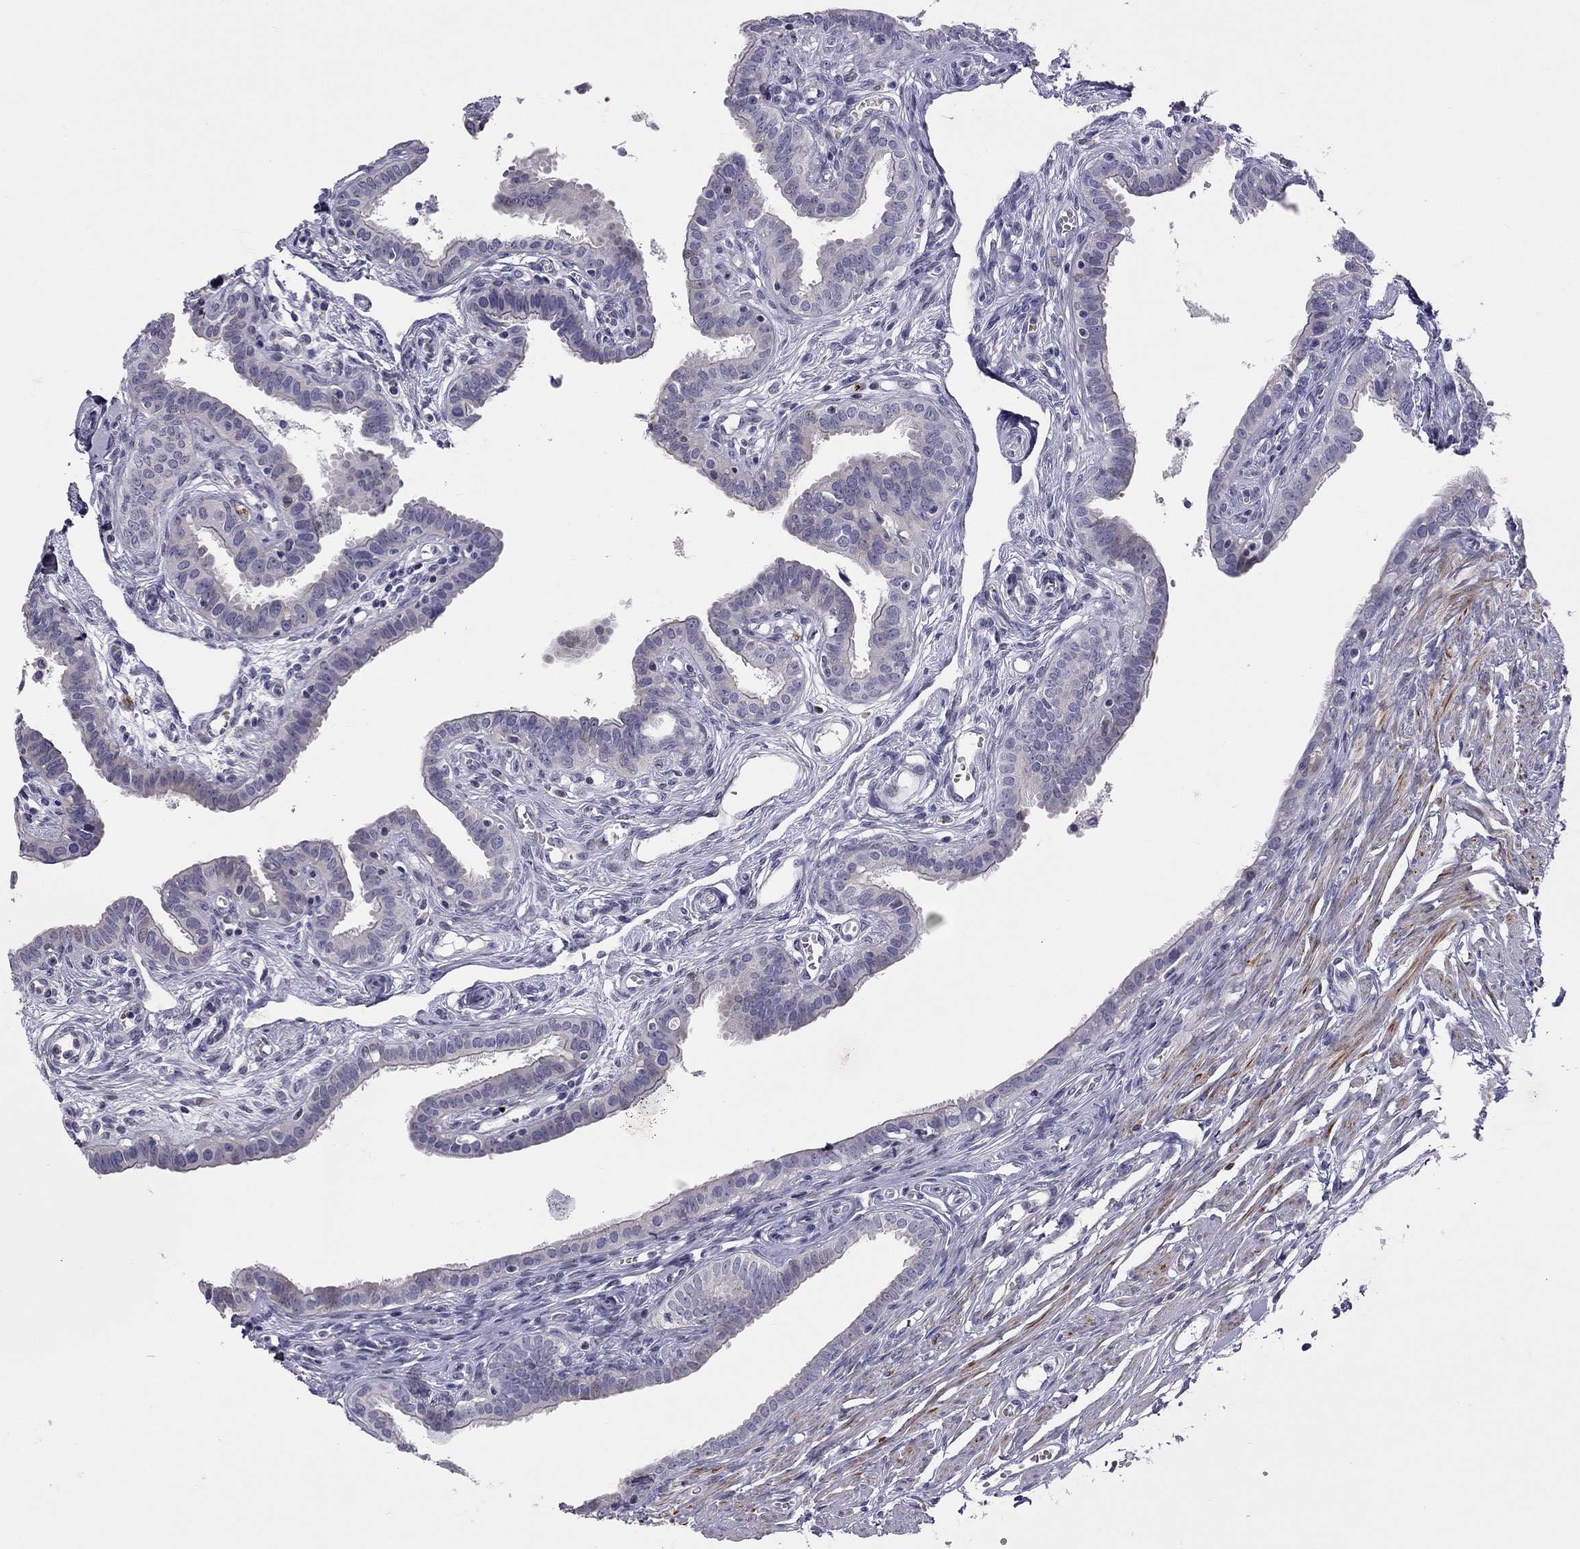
{"staining": {"intensity": "negative", "quantity": "none", "location": "none"}, "tissue": "fallopian tube", "cell_type": "Glandular cells", "image_type": "normal", "snomed": [{"axis": "morphology", "description": "Normal tissue, NOS"}, {"axis": "morphology", "description": "Carcinoma, endometroid"}, {"axis": "topography", "description": "Fallopian tube"}, {"axis": "topography", "description": "Ovary"}], "caption": "This is an immunohistochemistry photomicrograph of unremarkable human fallopian tube. There is no staining in glandular cells.", "gene": "C8orf88", "patient": {"sex": "female", "age": 42}}